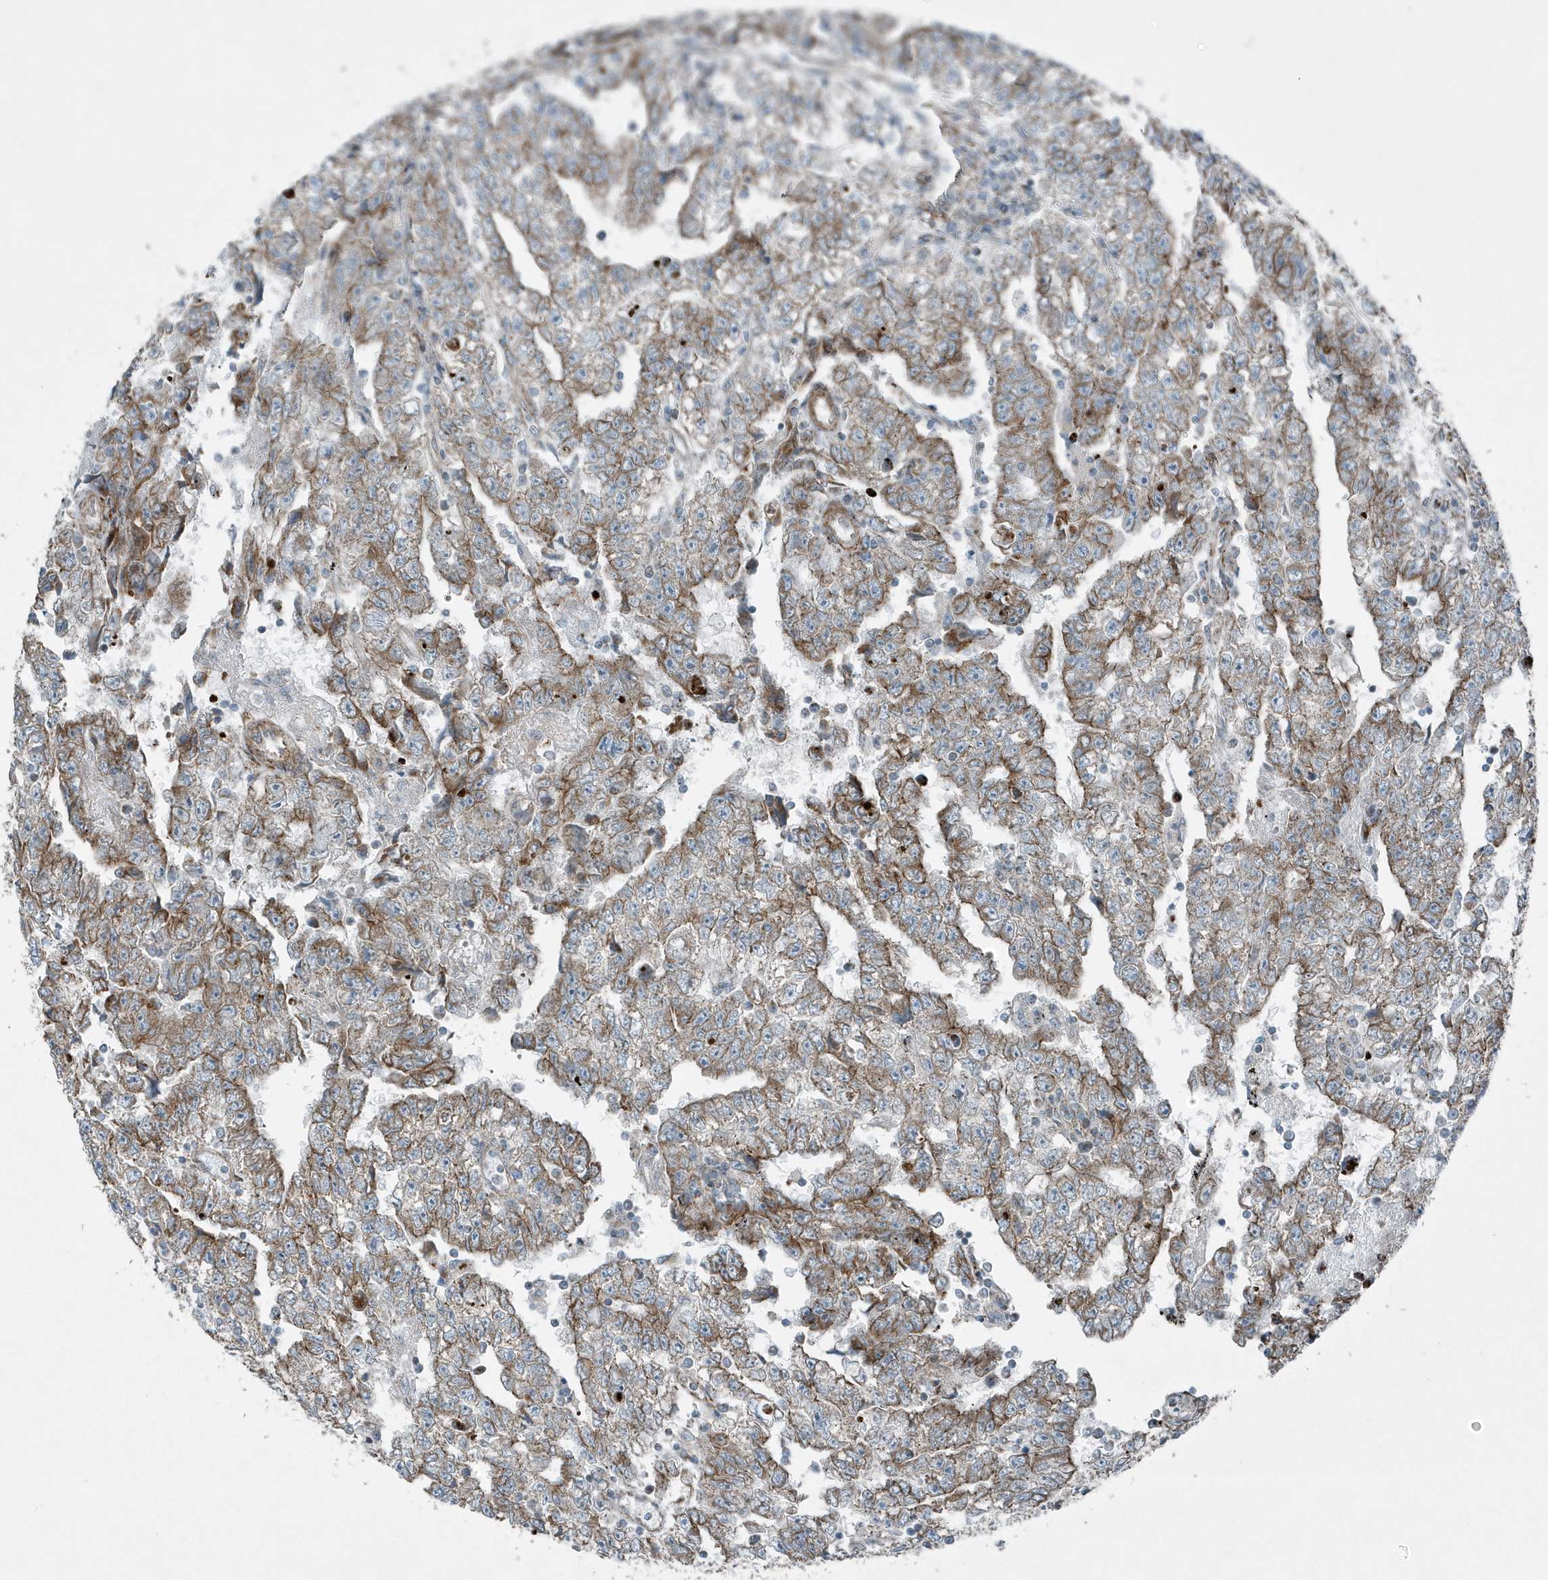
{"staining": {"intensity": "moderate", "quantity": ">75%", "location": "cytoplasmic/membranous"}, "tissue": "testis cancer", "cell_type": "Tumor cells", "image_type": "cancer", "snomed": [{"axis": "morphology", "description": "Carcinoma, Embryonal, NOS"}, {"axis": "topography", "description": "Testis"}], "caption": "An image of testis cancer stained for a protein shows moderate cytoplasmic/membranous brown staining in tumor cells.", "gene": "GCC2", "patient": {"sex": "male", "age": 25}}